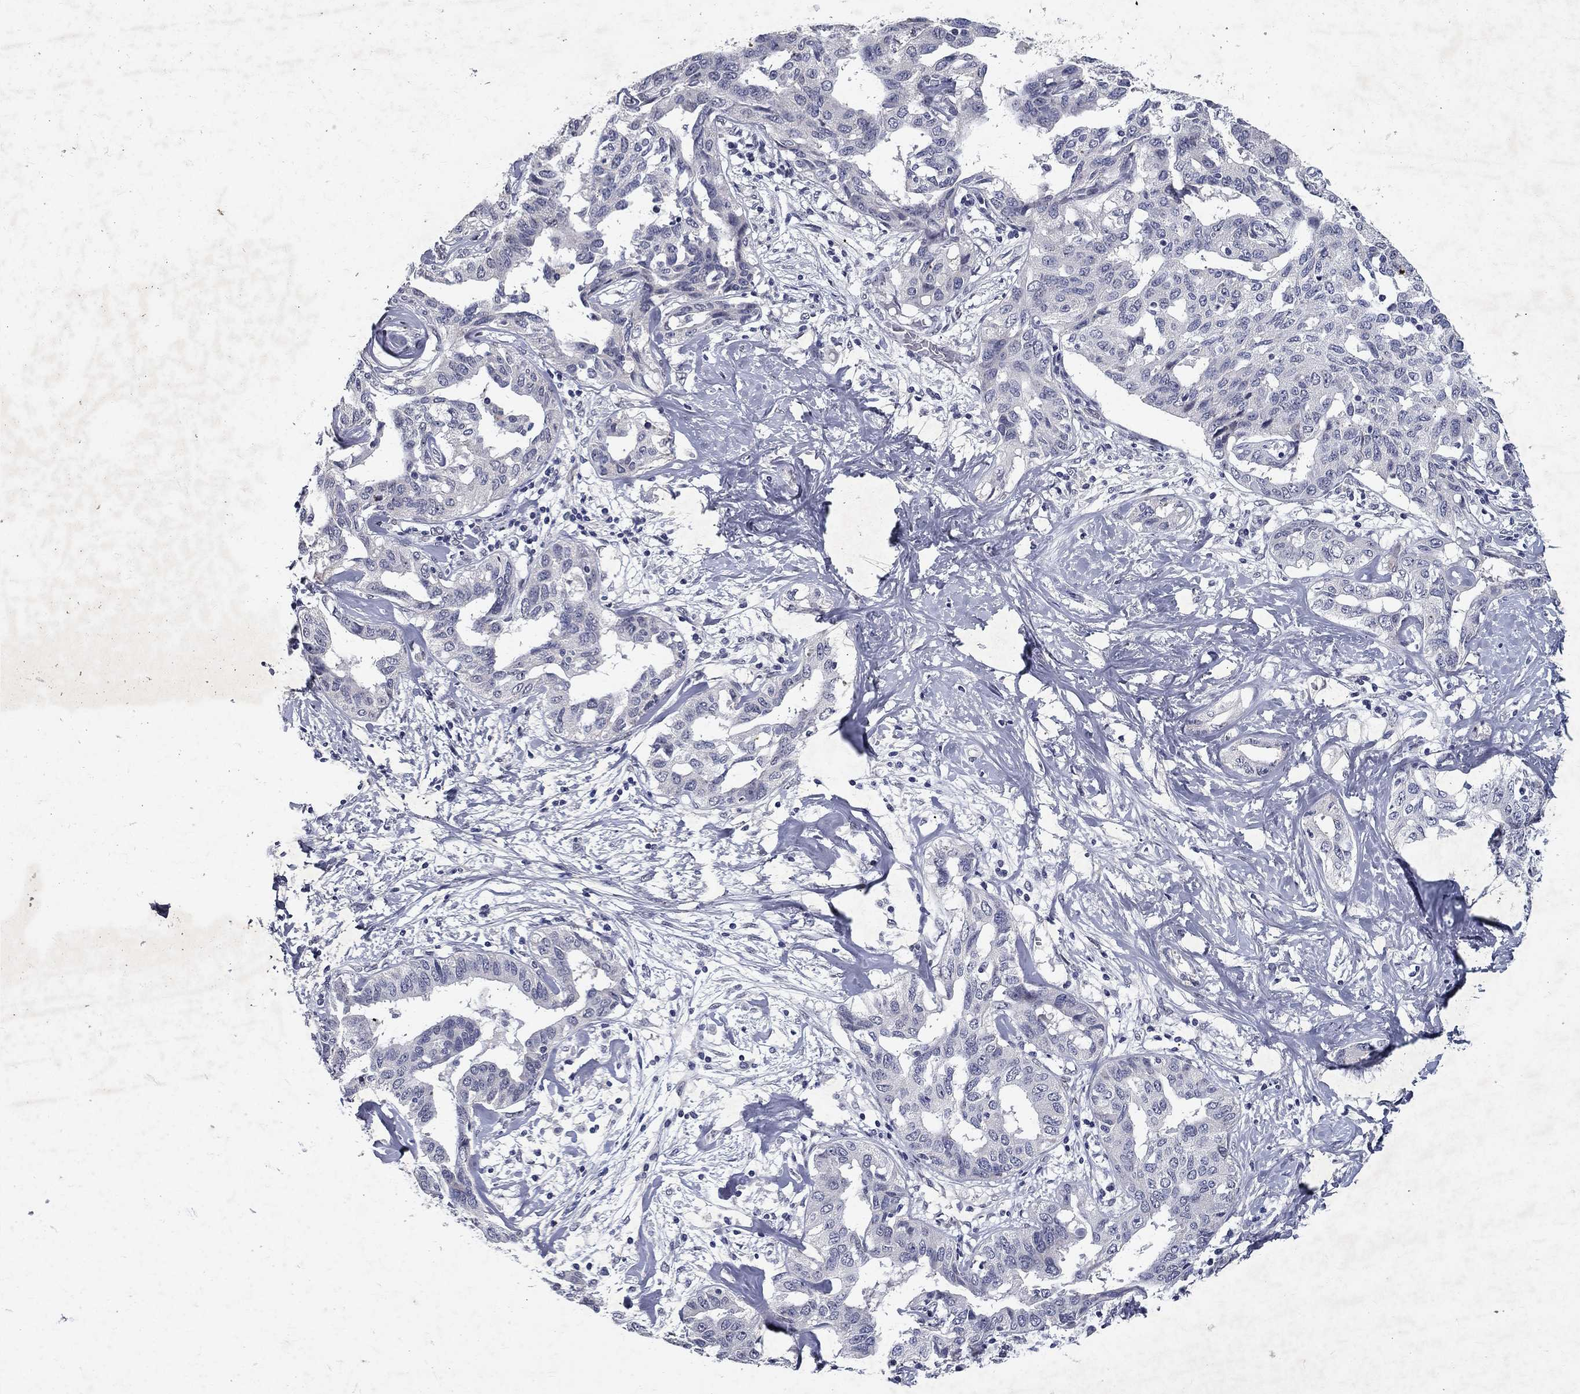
{"staining": {"intensity": "negative", "quantity": "none", "location": "none"}, "tissue": "liver cancer", "cell_type": "Tumor cells", "image_type": "cancer", "snomed": [{"axis": "morphology", "description": "Cholangiocarcinoma"}, {"axis": "topography", "description": "Liver"}], "caption": "A high-resolution photomicrograph shows IHC staining of liver cholangiocarcinoma, which displays no significant expression in tumor cells. (DAB IHC visualized using brightfield microscopy, high magnification).", "gene": "RBFOX1", "patient": {"sex": "male", "age": 59}}